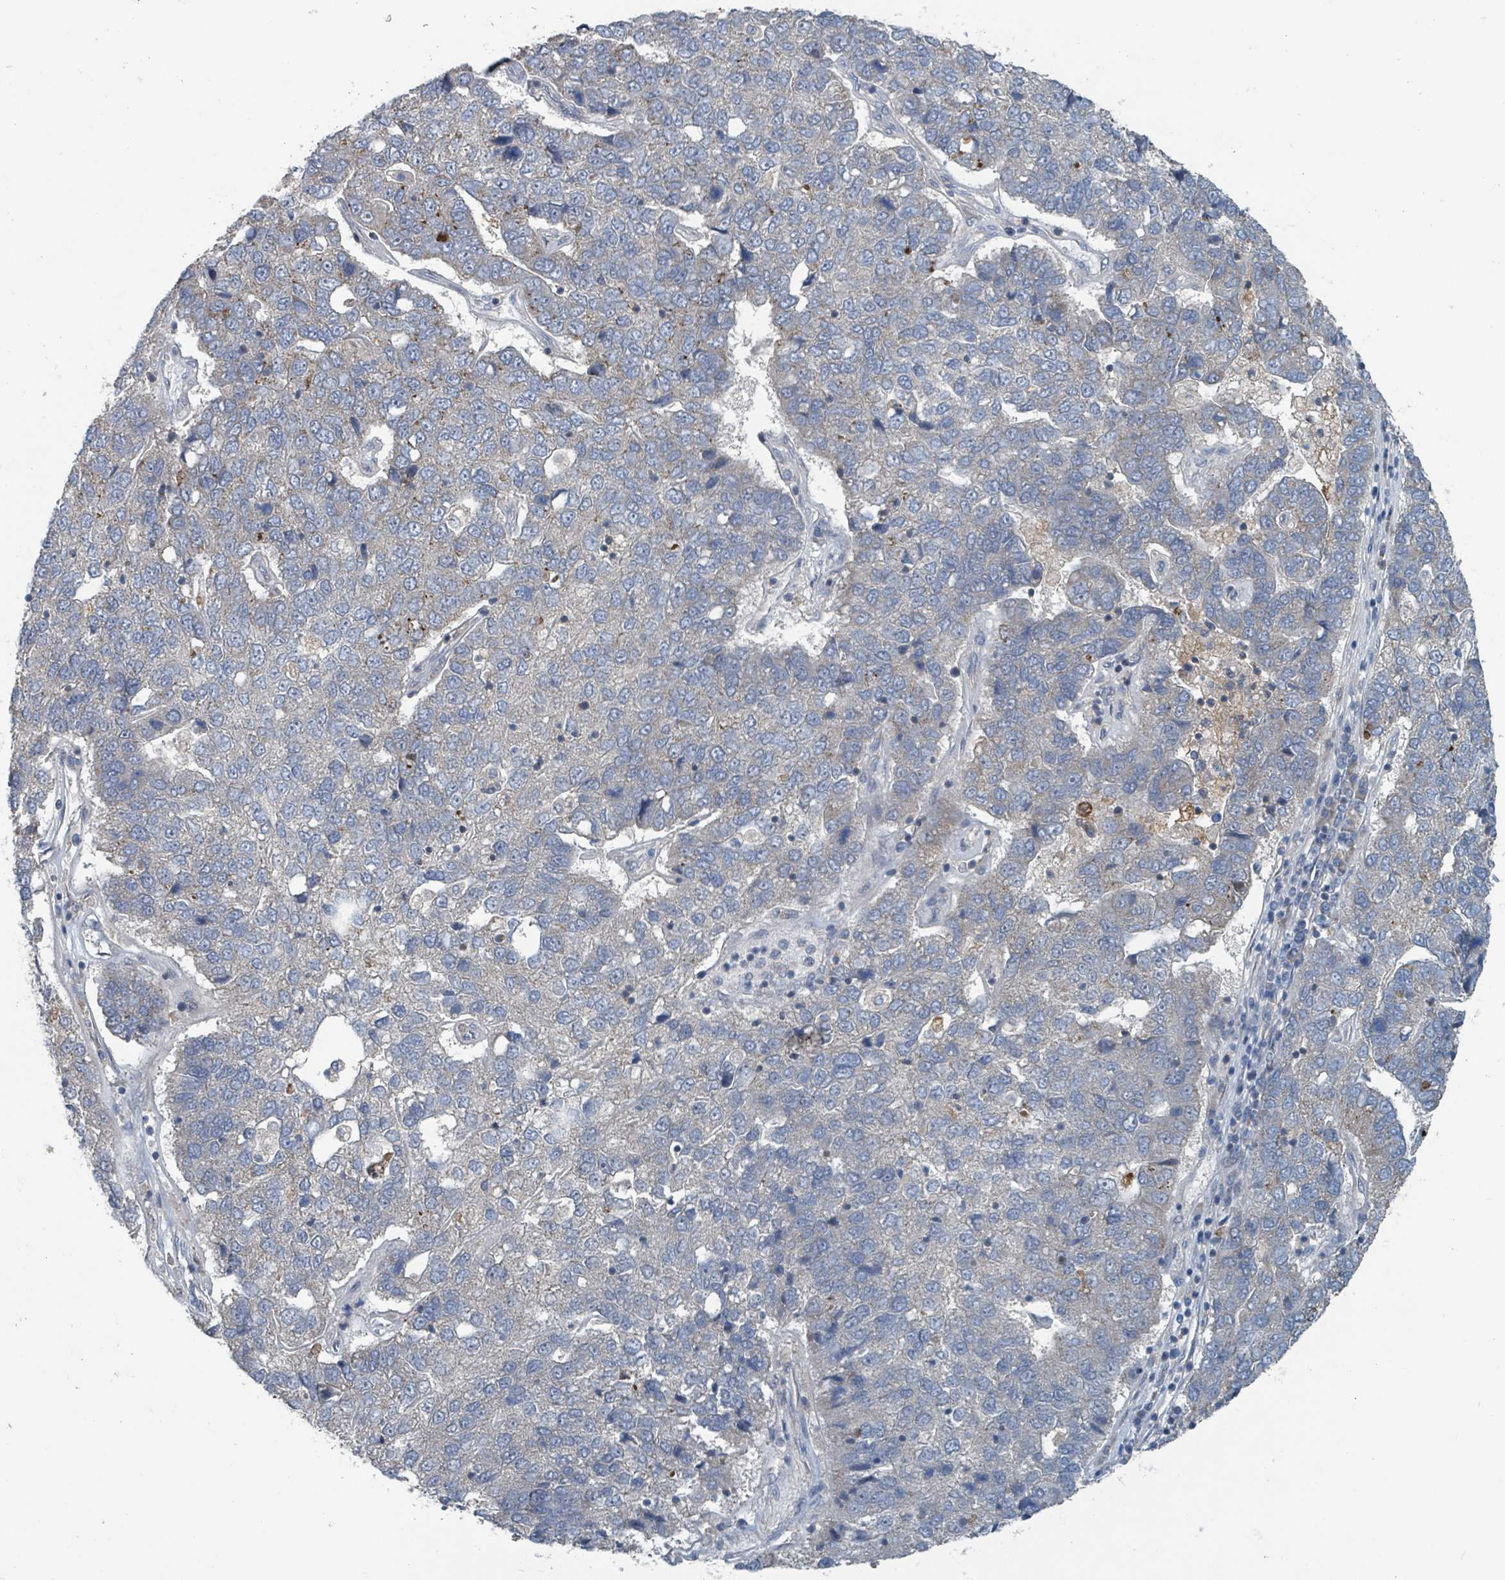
{"staining": {"intensity": "strong", "quantity": "<25%", "location": "cytoplasmic/membranous"}, "tissue": "pancreatic cancer", "cell_type": "Tumor cells", "image_type": "cancer", "snomed": [{"axis": "morphology", "description": "Adenocarcinoma, NOS"}, {"axis": "topography", "description": "Pancreas"}], "caption": "Immunohistochemical staining of human adenocarcinoma (pancreatic) exhibits medium levels of strong cytoplasmic/membranous expression in about <25% of tumor cells. (Brightfield microscopy of DAB IHC at high magnification).", "gene": "ACBD4", "patient": {"sex": "female", "age": 61}}